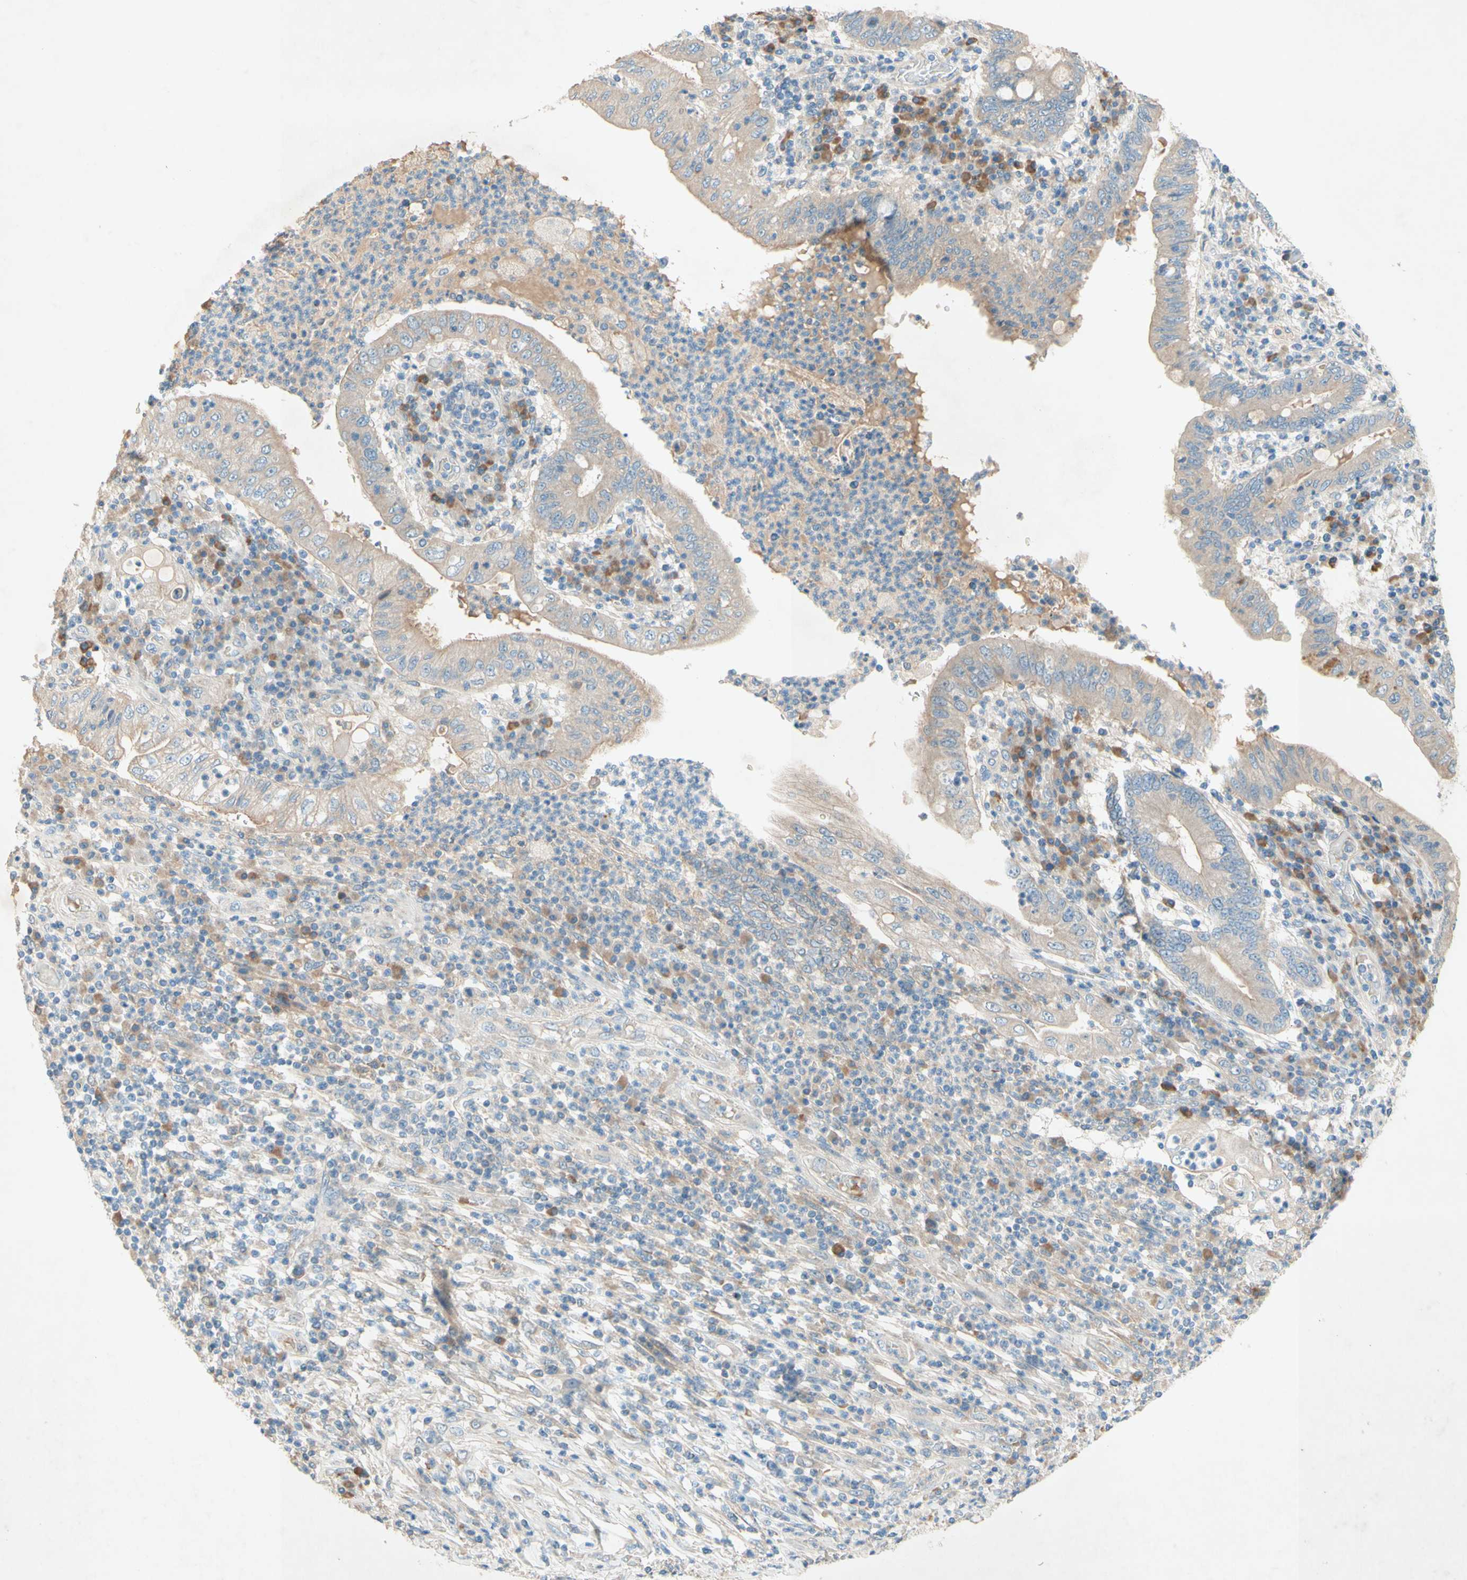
{"staining": {"intensity": "weak", "quantity": "25%-75%", "location": "cytoplasmic/membranous"}, "tissue": "stomach cancer", "cell_type": "Tumor cells", "image_type": "cancer", "snomed": [{"axis": "morphology", "description": "Normal tissue, NOS"}, {"axis": "morphology", "description": "Adenocarcinoma, NOS"}, {"axis": "topography", "description": "Esophagus"}, {"axis": "topography", "description": "Stomach, upper"}, {"axis": "topography", "description": "Peripheral nerve tissue"}], "caption": "Protein staining of stomach cancer tissue exhibits weak cytoplasmic/membranous staining in approximately 25%-75% of tumor cells. (Stains: DAB in brown, nuclei in blue, Microscopy: brightfield microscopy at high magnification).", "gene": "IL2", "patient": {"sex": "male", "age": 62}}